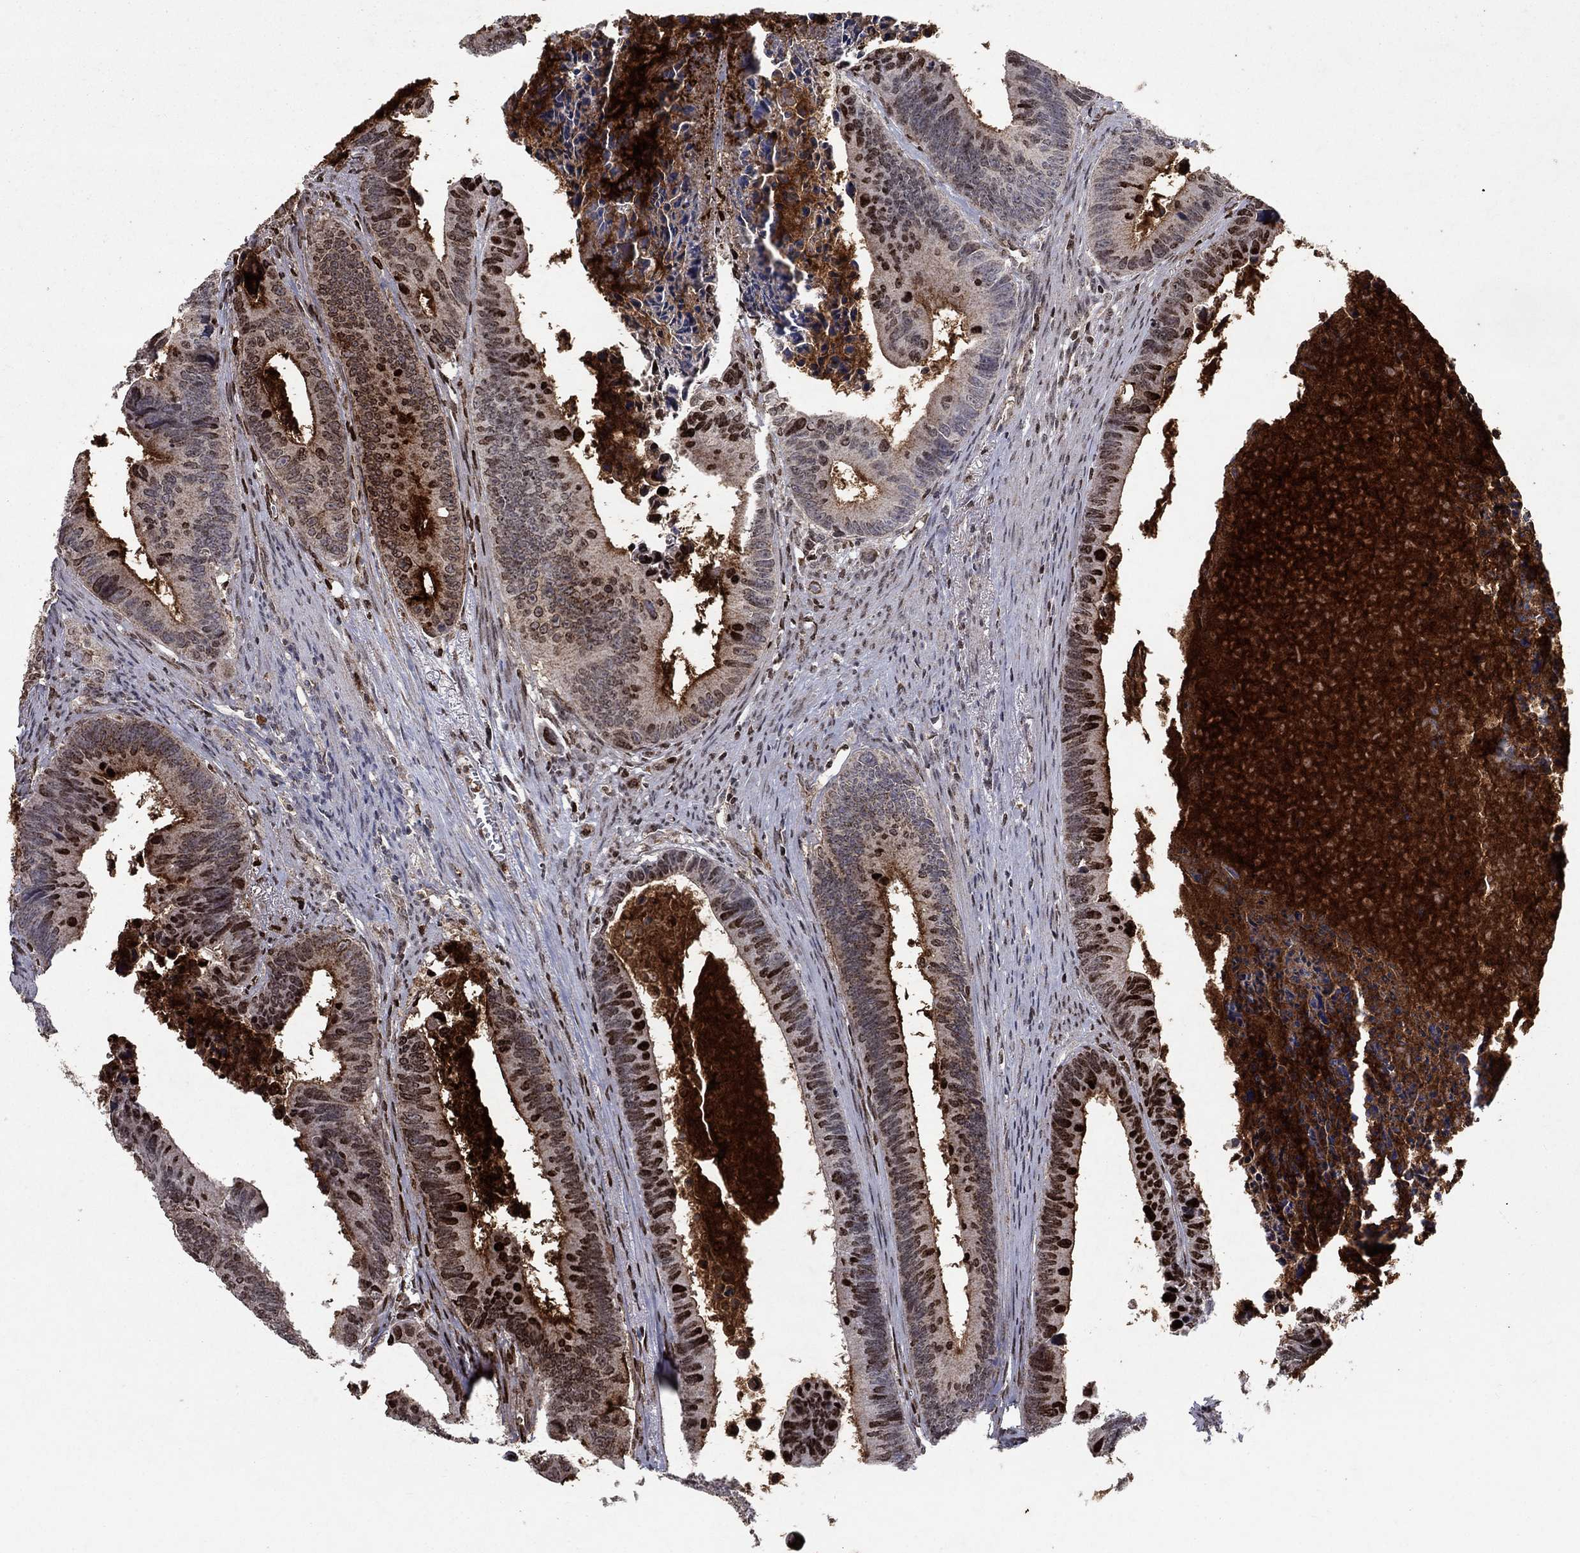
{"staining": {"intensity": "strong", "quantity": "<25%", "location": "cytoplasmic/membranous,nuclear"}, "tissue": "colorectal cancer", "cell_type": "Tumor cells", "image_type": "cancer", "snomed": [{"axis": "morphology", "description": "Adenocarcinoma, NOS"}, {"axis": "topography", "description": "Colon"}], "caption": "Immunohistochemical staining of human colorectal cancer (adenocarcinoma) shows strong cytoplasmic/membranous and nuclear protein positivity in approximately <25% of tumor cells.", "gene": "CD24", "patient": {"sex": "female", "age": 87}}